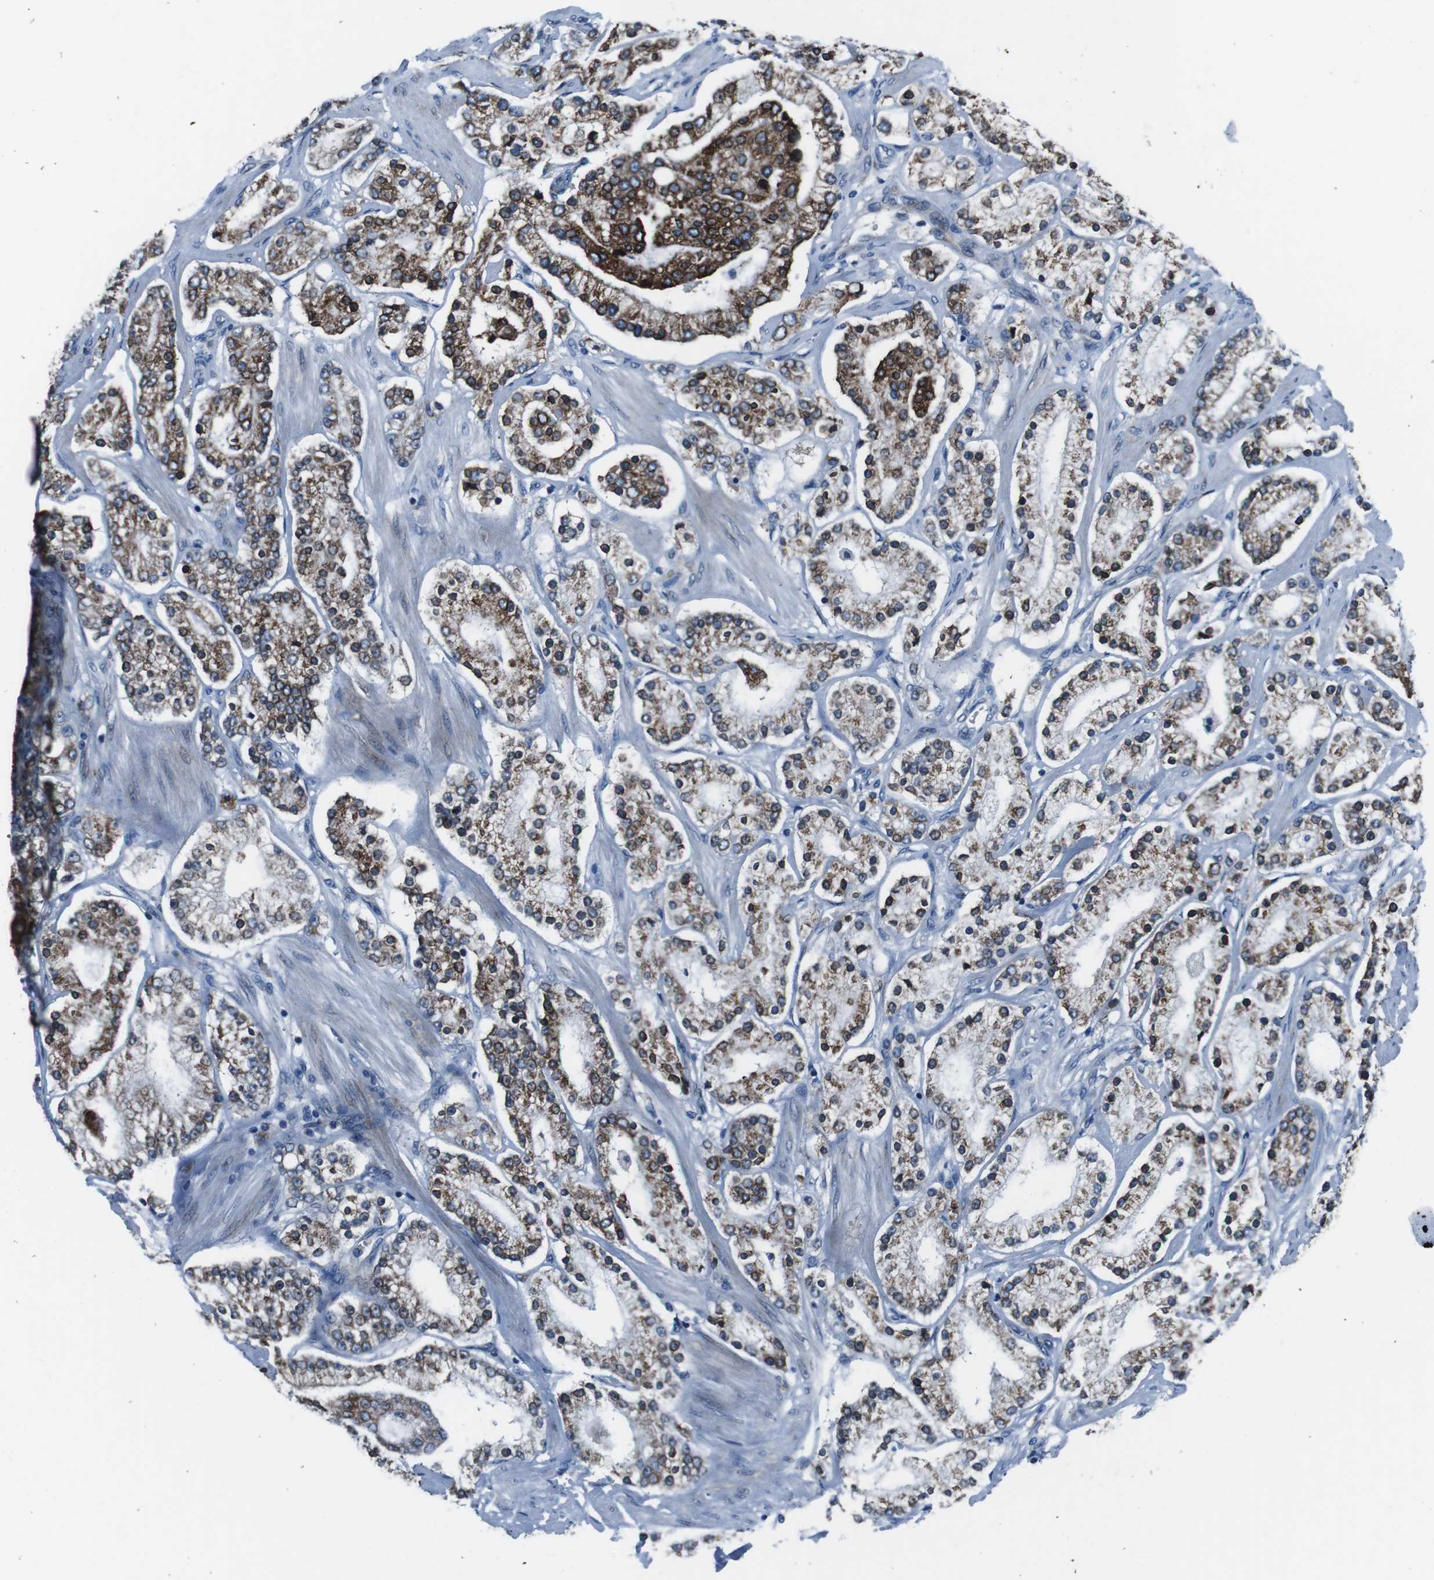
{"staining": {"intensity": "strong", "quantity": "25%-75%", "location": "cytoplasmic/membranous"}, "tissue": "prostate cancer", "cell_type": "Tumor cells", "image_type": "cancer", "snomed": [{"axis": "morphology", "description": "Adenocarcinoma, Low grade"}, {"axis": "topography", "description": "Prostate"}], "caption": "Approximately 25%-75% of tumor cells in prostate adenocarcinoma (low-grade) show strong cytoplasmic/membranous protein staining as visualized by brown immunohistochemical staining.", "gene": "NUCB2", "patient": {"sex": "male", "age": 63}}